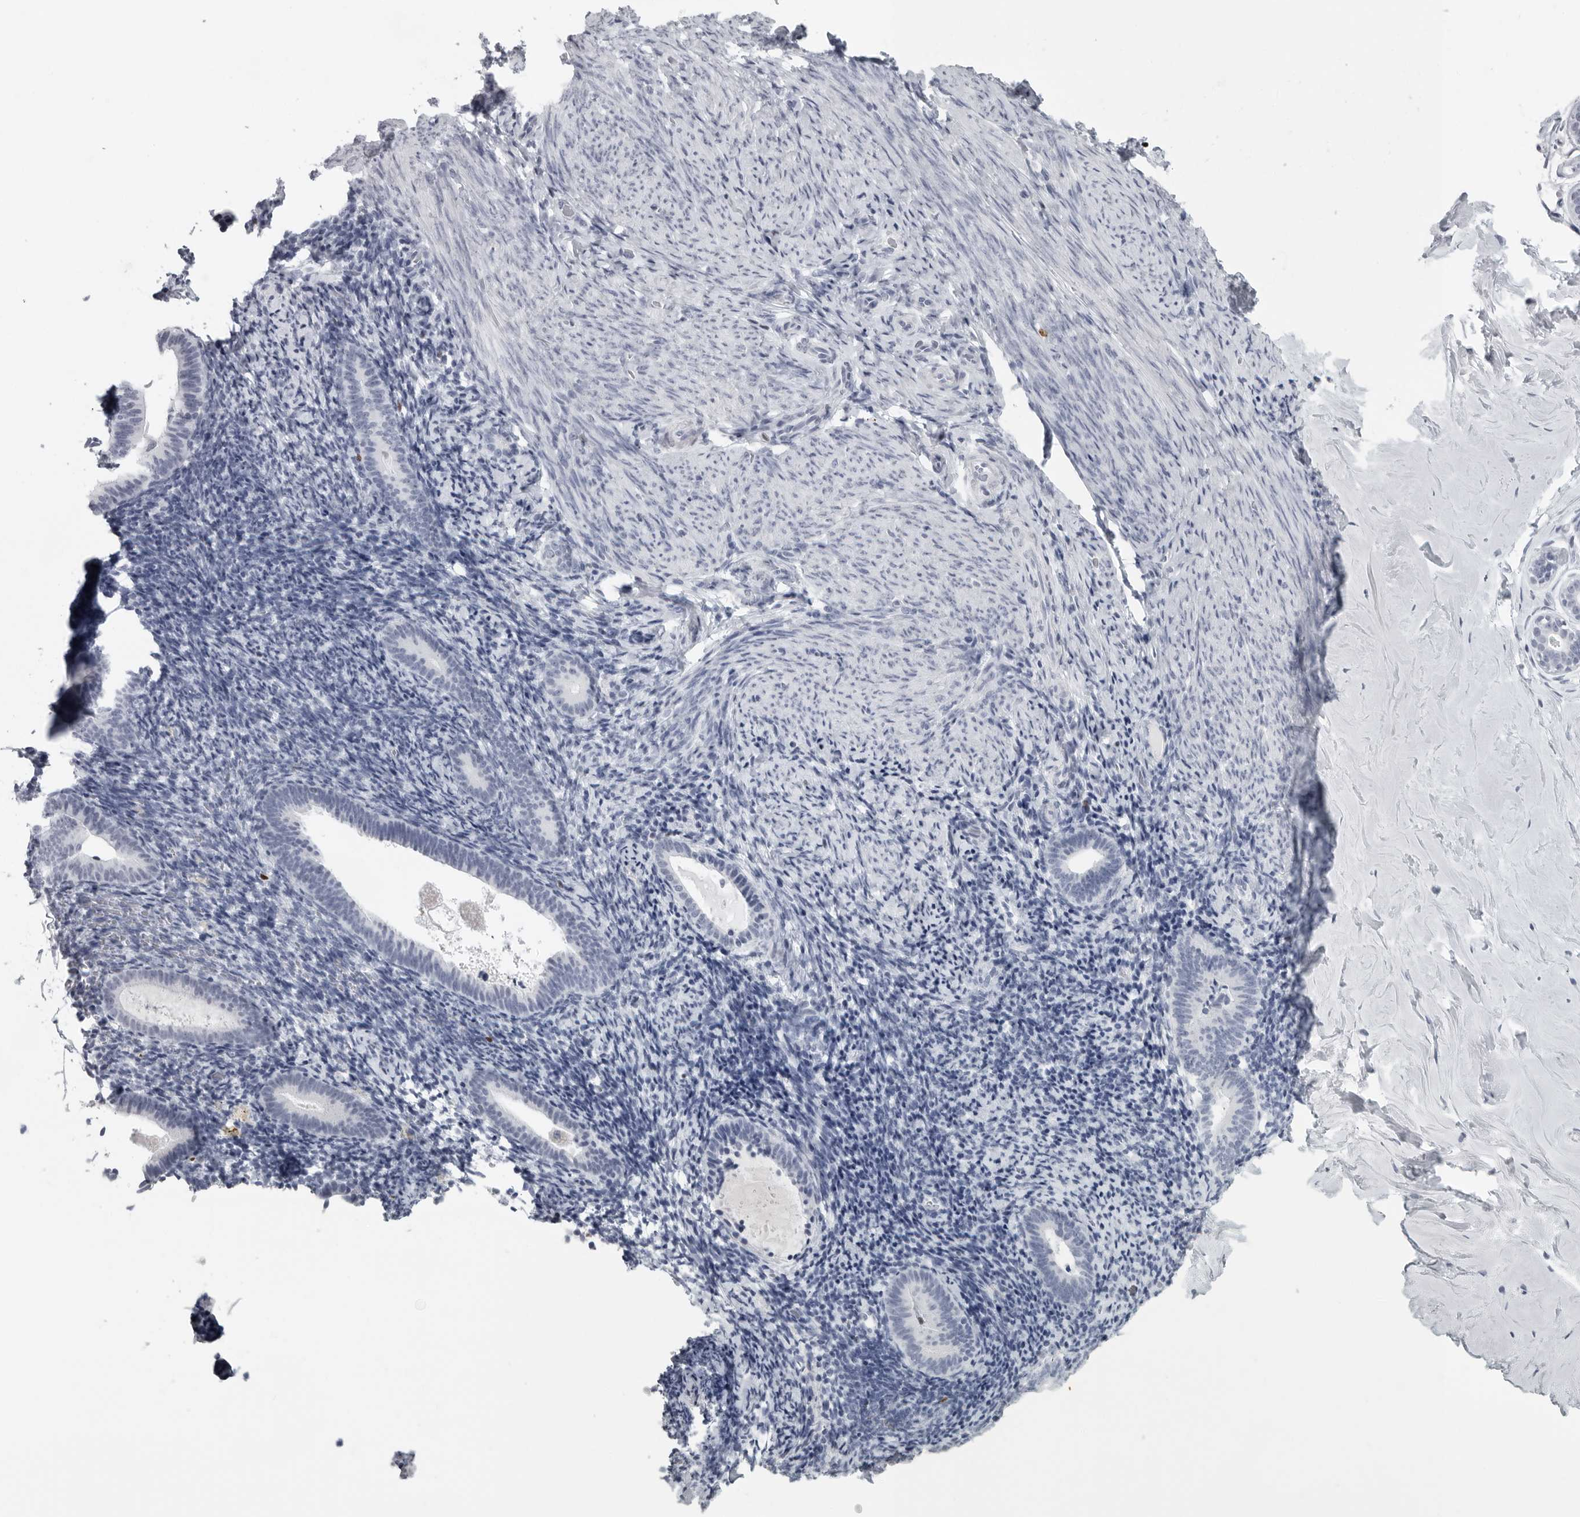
{"staining": {"intensity": "negative", "quantity": "none", "location": "none"}, "tissue": "endometrium", "cell_type": "Cells in endometrial stroma", "image_type": "normal", "snomed": [{"axis": "morphology", "description": "Normal tissue, NOS"}, {"axis": "topography", "description": "Endometrium"}], "caption": "DAB immunohistochemical staining of unremarkable endometrium reveals no significant expression in cells in endometrial stroma.", "gene": "SATB2", "patient": {"sex": "female", "age": 51}}